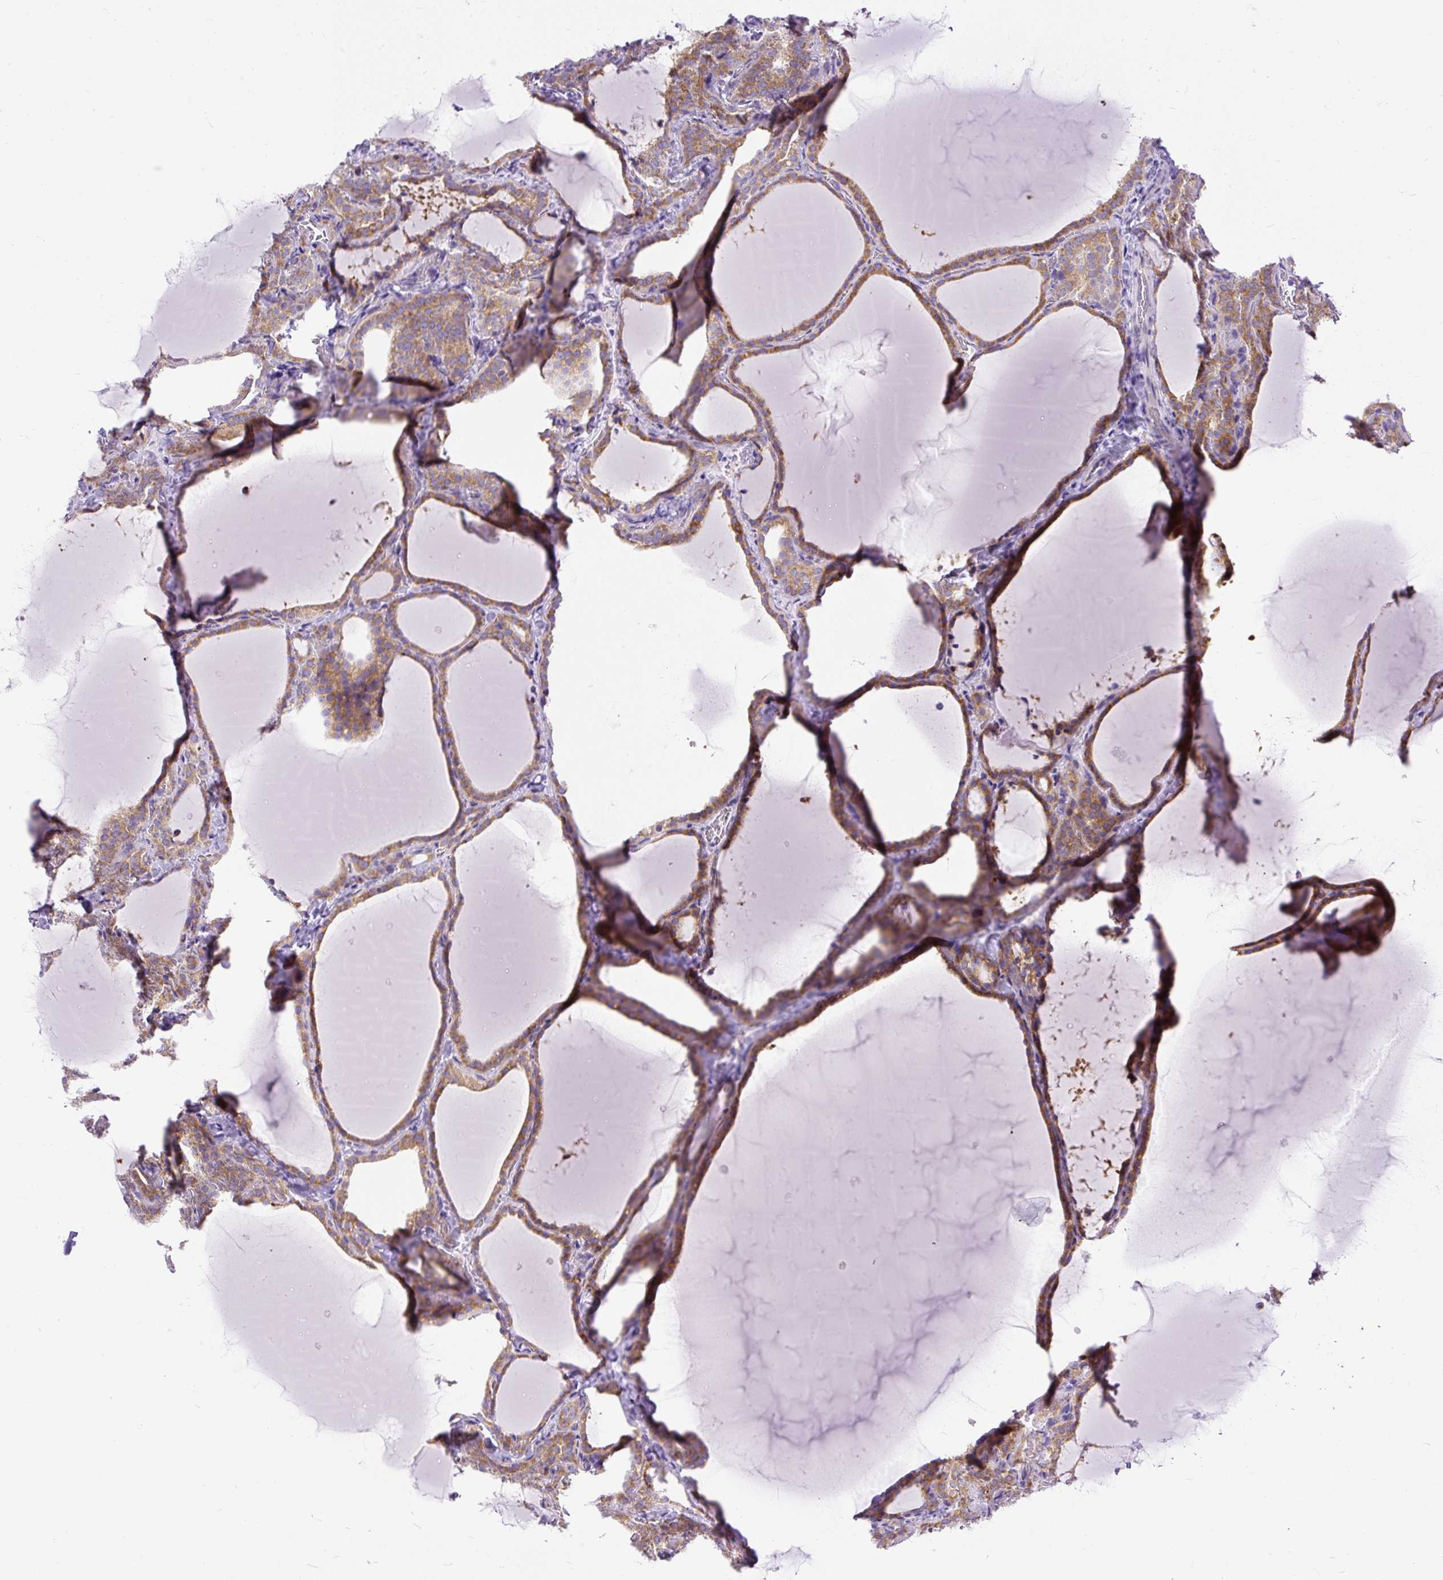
{"staining": {"intensity": "moderate", "quantity": ">75%", "location": "cytoplasmic/membranous"}, "tissue": "thyroid gland", "cell_type": "Glandular cells", "image_type": "normal", "snomed": [{"axis": "morphology", "description": "Normal tissue, NOS"}, {"axis": "topography", "description": "Thyroid gland"}], "caption": "Protein staining exhibits moderate cytoplasmic/membranous staining in approximately >75% of glandular cells in normal thyroid gland.", "gene": "SYBU", "patient": {"sex": "female", "age": 22}}